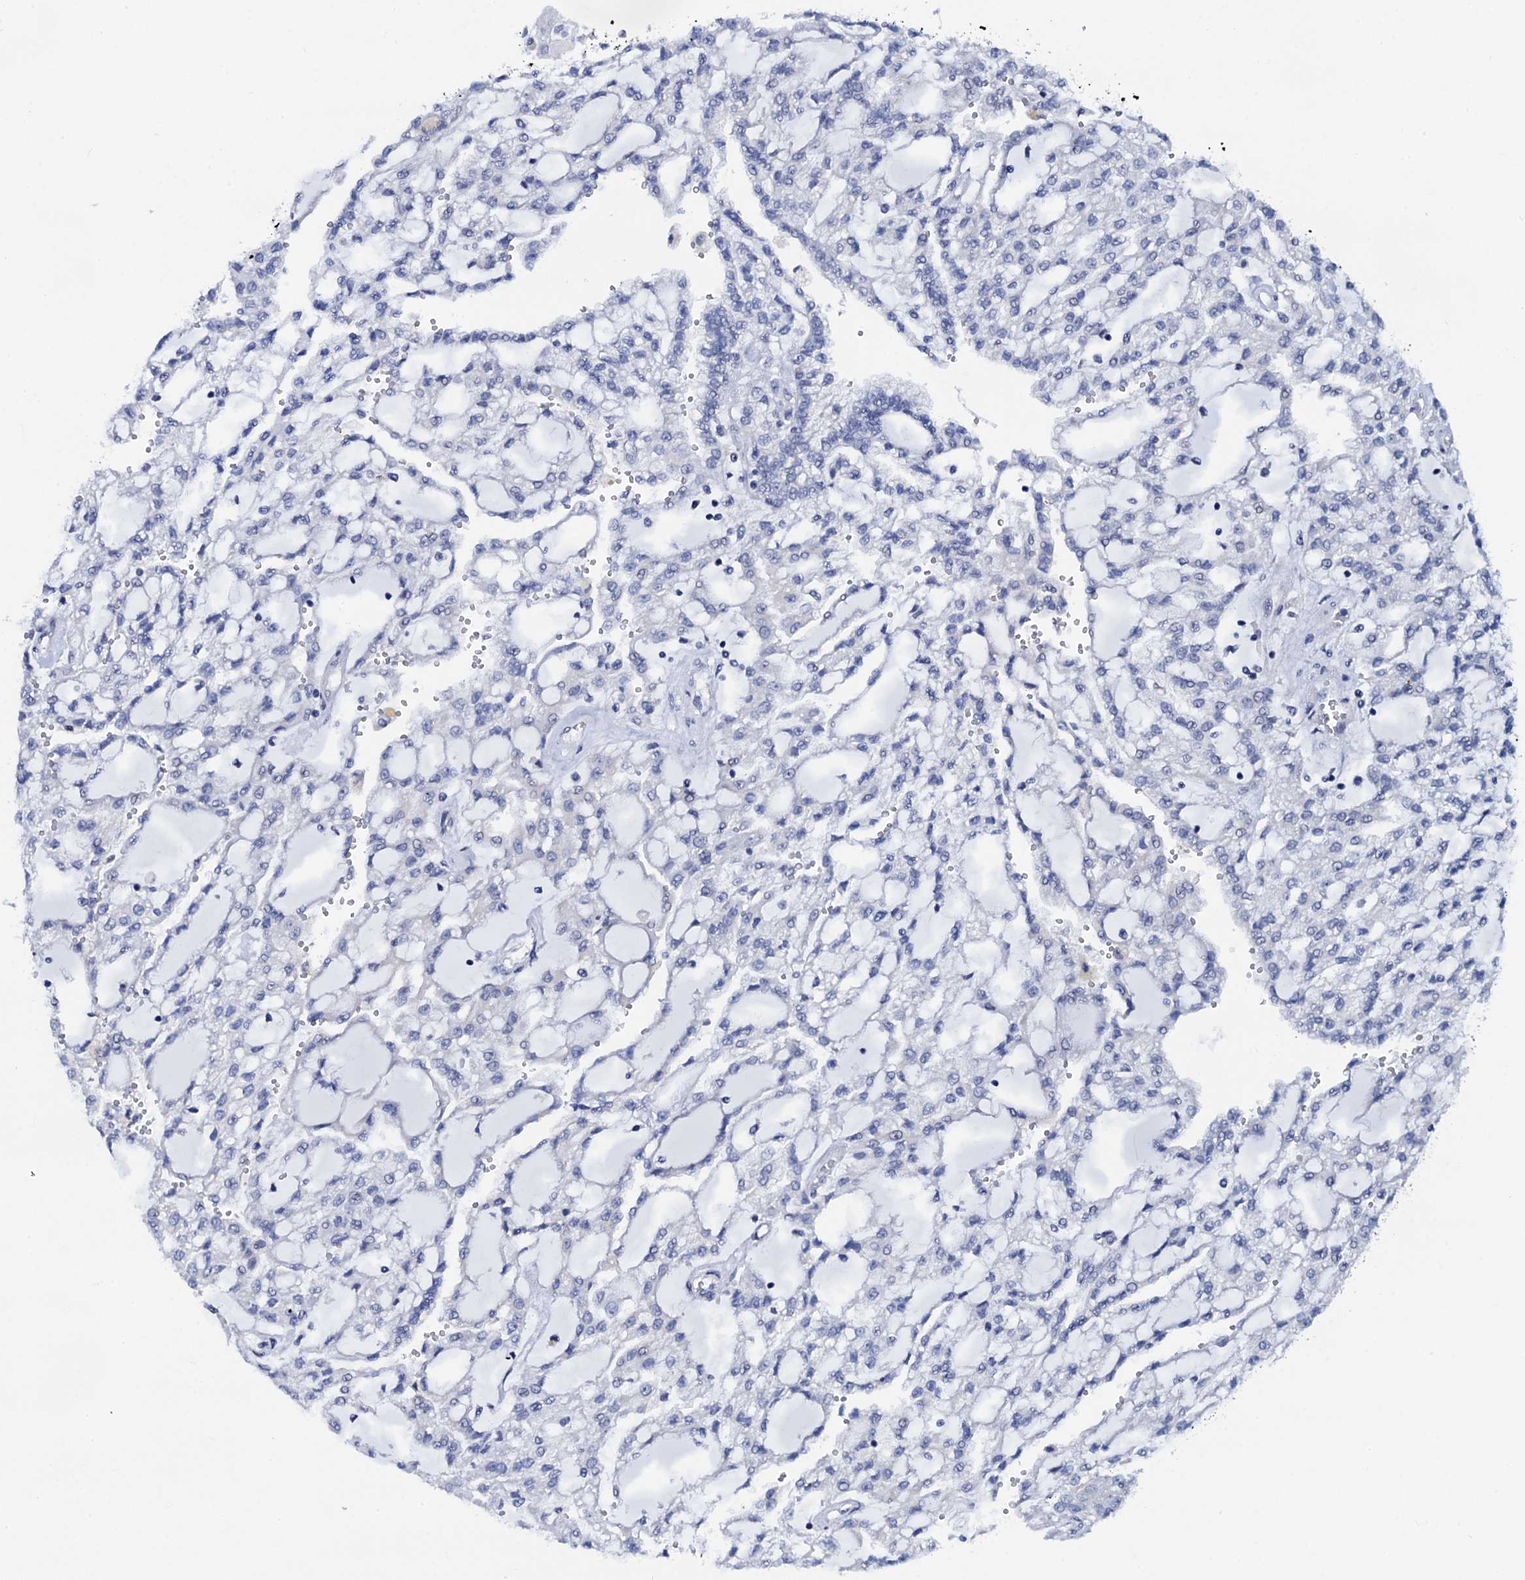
{"staining": {"intensity": "negative", "quantity": "none", "location": "none"}, "tissue": "renal cancer", "cell_type": "Tumor cells", "image_type": "cancer", "snomed": [{"axis": "morphology", "description": "Adenocarcinoma, NOS"}, {"axis": "topography", "description": "Kidney"}], "caption": "High power microscopy photomicrograph of an IHC image of renal cancer, revealing no significant expression in tumor cells.", "gene": "C16orf87", "patient": {"sex": "male", "age": 63}}